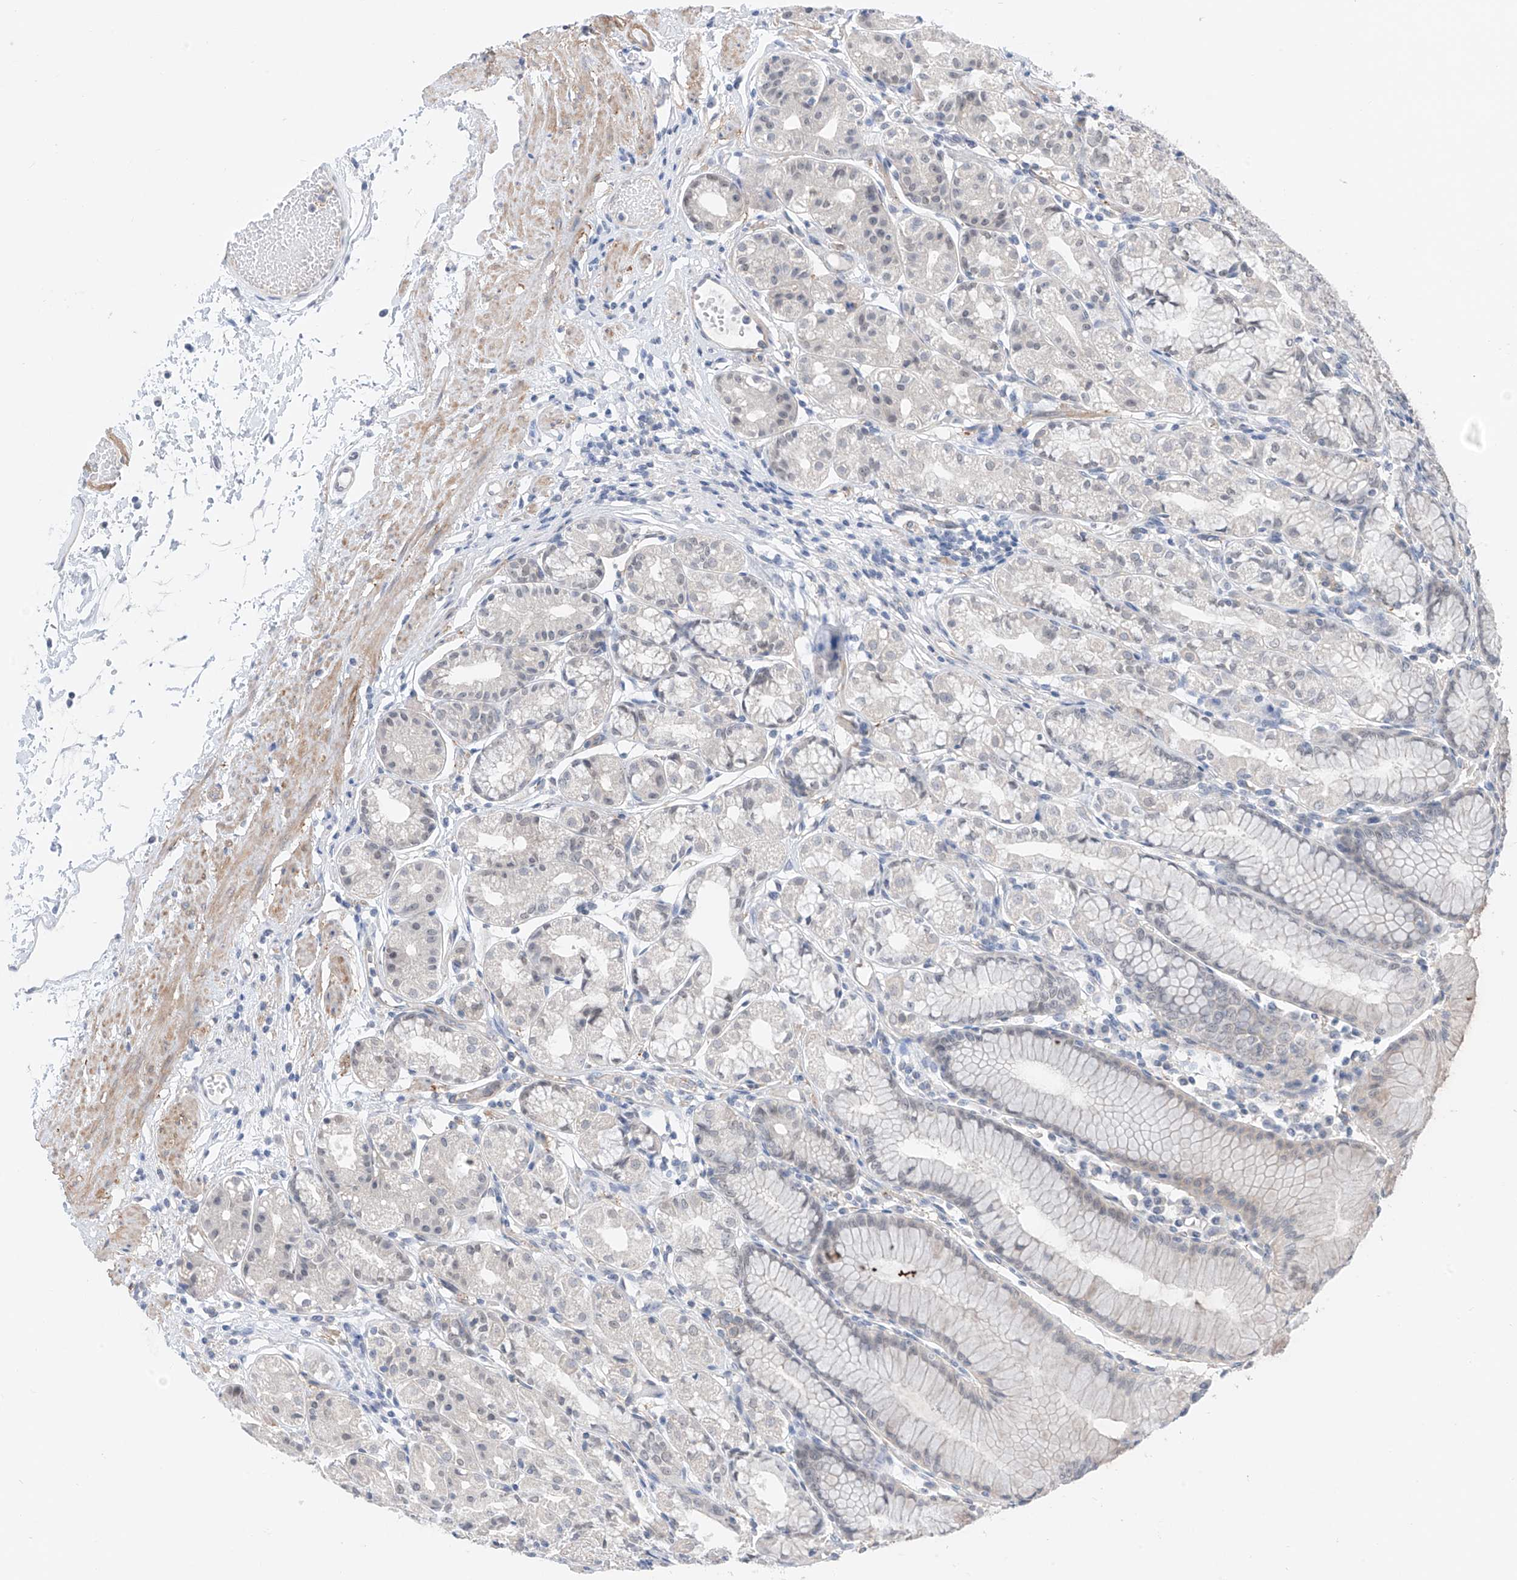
{"staining": {"intensity": "negative", "quantity": "none", "location": "none"}, "tissue": "stomach", "cell_type": "Glandular cells", "image_type": "normal", "snomed": [{"axis": "morphology", "description": "Normal tissue, NOS"}, {"axis": "topography", "description": "Stomach"}], "caption": "Immunohistochemistry histopathology image of benign human stomach stained for a protein (brown), which shows no positivity in glandular cells. (DAB (3,3'-diaminobenzidine) immunohistochemistry (IHC) with hematoxylin counter stain).", "gene": "ABLIM2", "patient": {"sex": "female", "age": 57}}